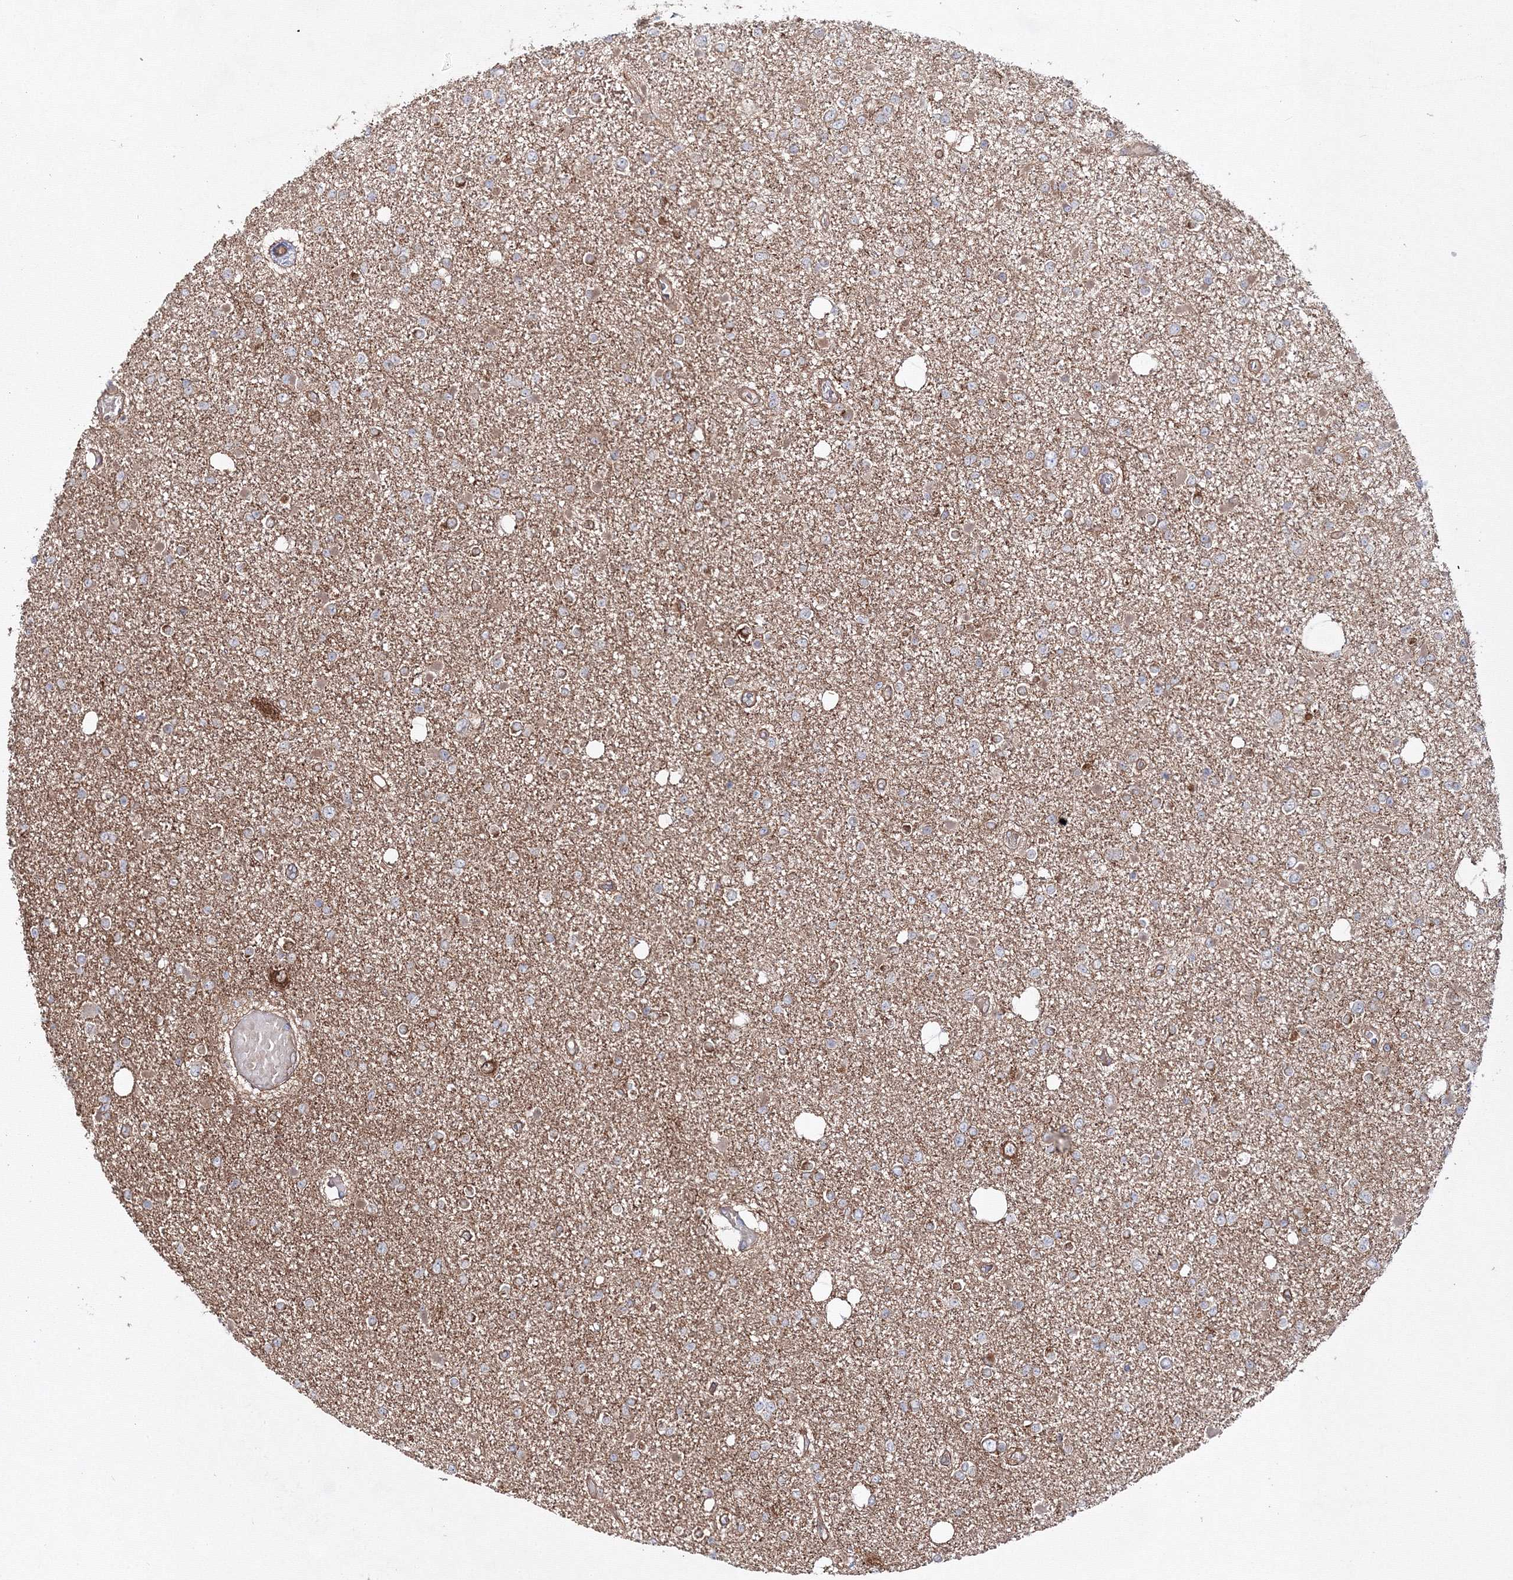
{"staining": {"intensity": "weak", "quantity": "25%-75%", "location": "cytoplasmic/membranous"}, "tissue": "glioma", "cell_type": "Tumor cells", "image_type": "cancer", "snomed": [{"axis": "morphology", "description": "Glioma, malignant, Low grade"}, {"axis": "topography", "description": "Brain"}], "caption": "This is an image of IHC staining of glioma, which shows weak expression in the cytoplasmic/membranous of tumor cells.", "gene": "EXOC6", "patient": {"sex": "female", "age": 22}}